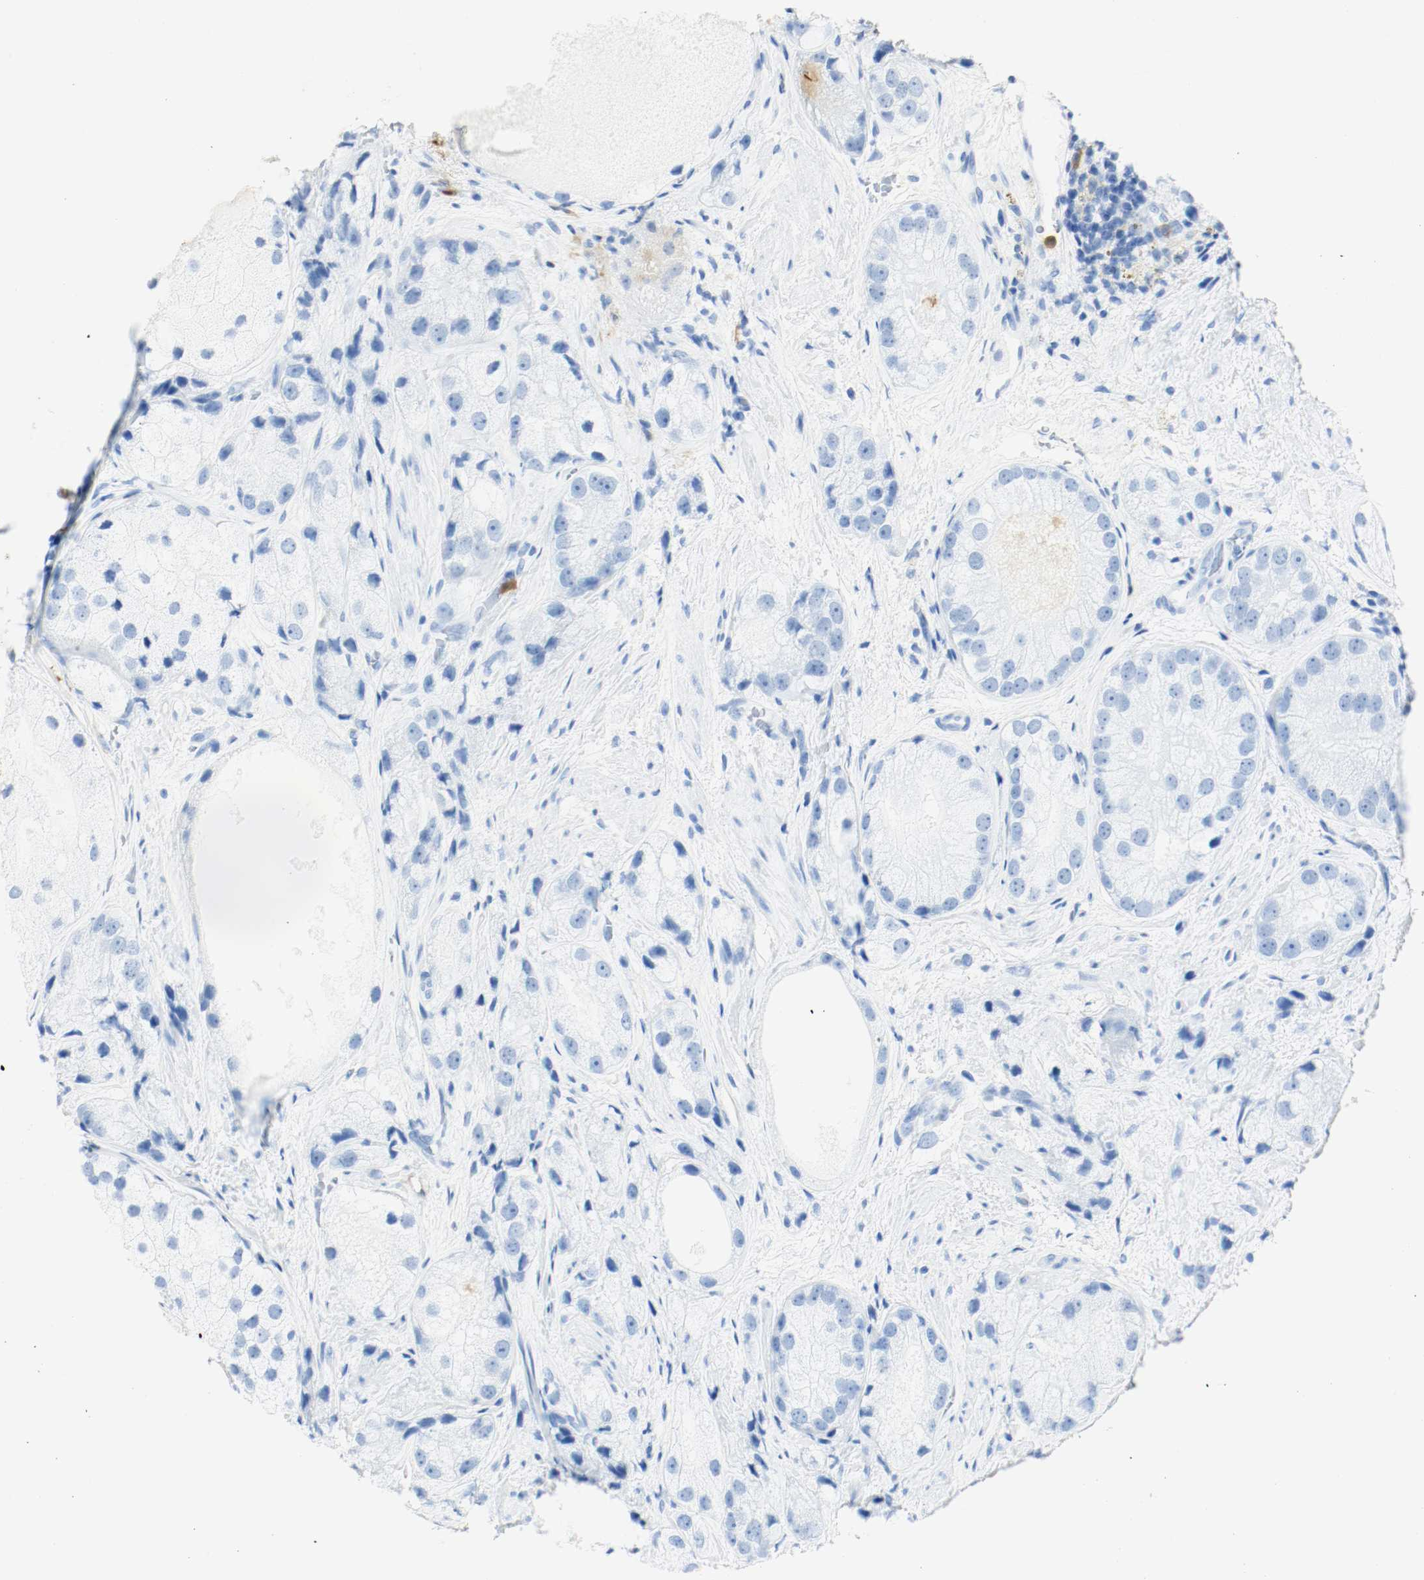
{"staining": {"intensity": "negative", "quantity": "none", "location": "none"}, "tissue": "prostate cancer", "cell_type": "Tumor cells", "image_type": "cancer", "snomed": [{"axis": "morphology", "description": "Adenocarcinoma, Low grade"}, {"axis": "topography", "description": "Prostate"}], "caption": "Immunohistochemical staining of human prostate cancer reveals no significant expression in tumor cells. The staining was performed using DAB to visualize the protein expression in brown, while the nuclei were stained in blue with hematoxylin (Magnification: 20x).", "gene": "S100A9", "patient": {"sex": "male", "age": 69}}